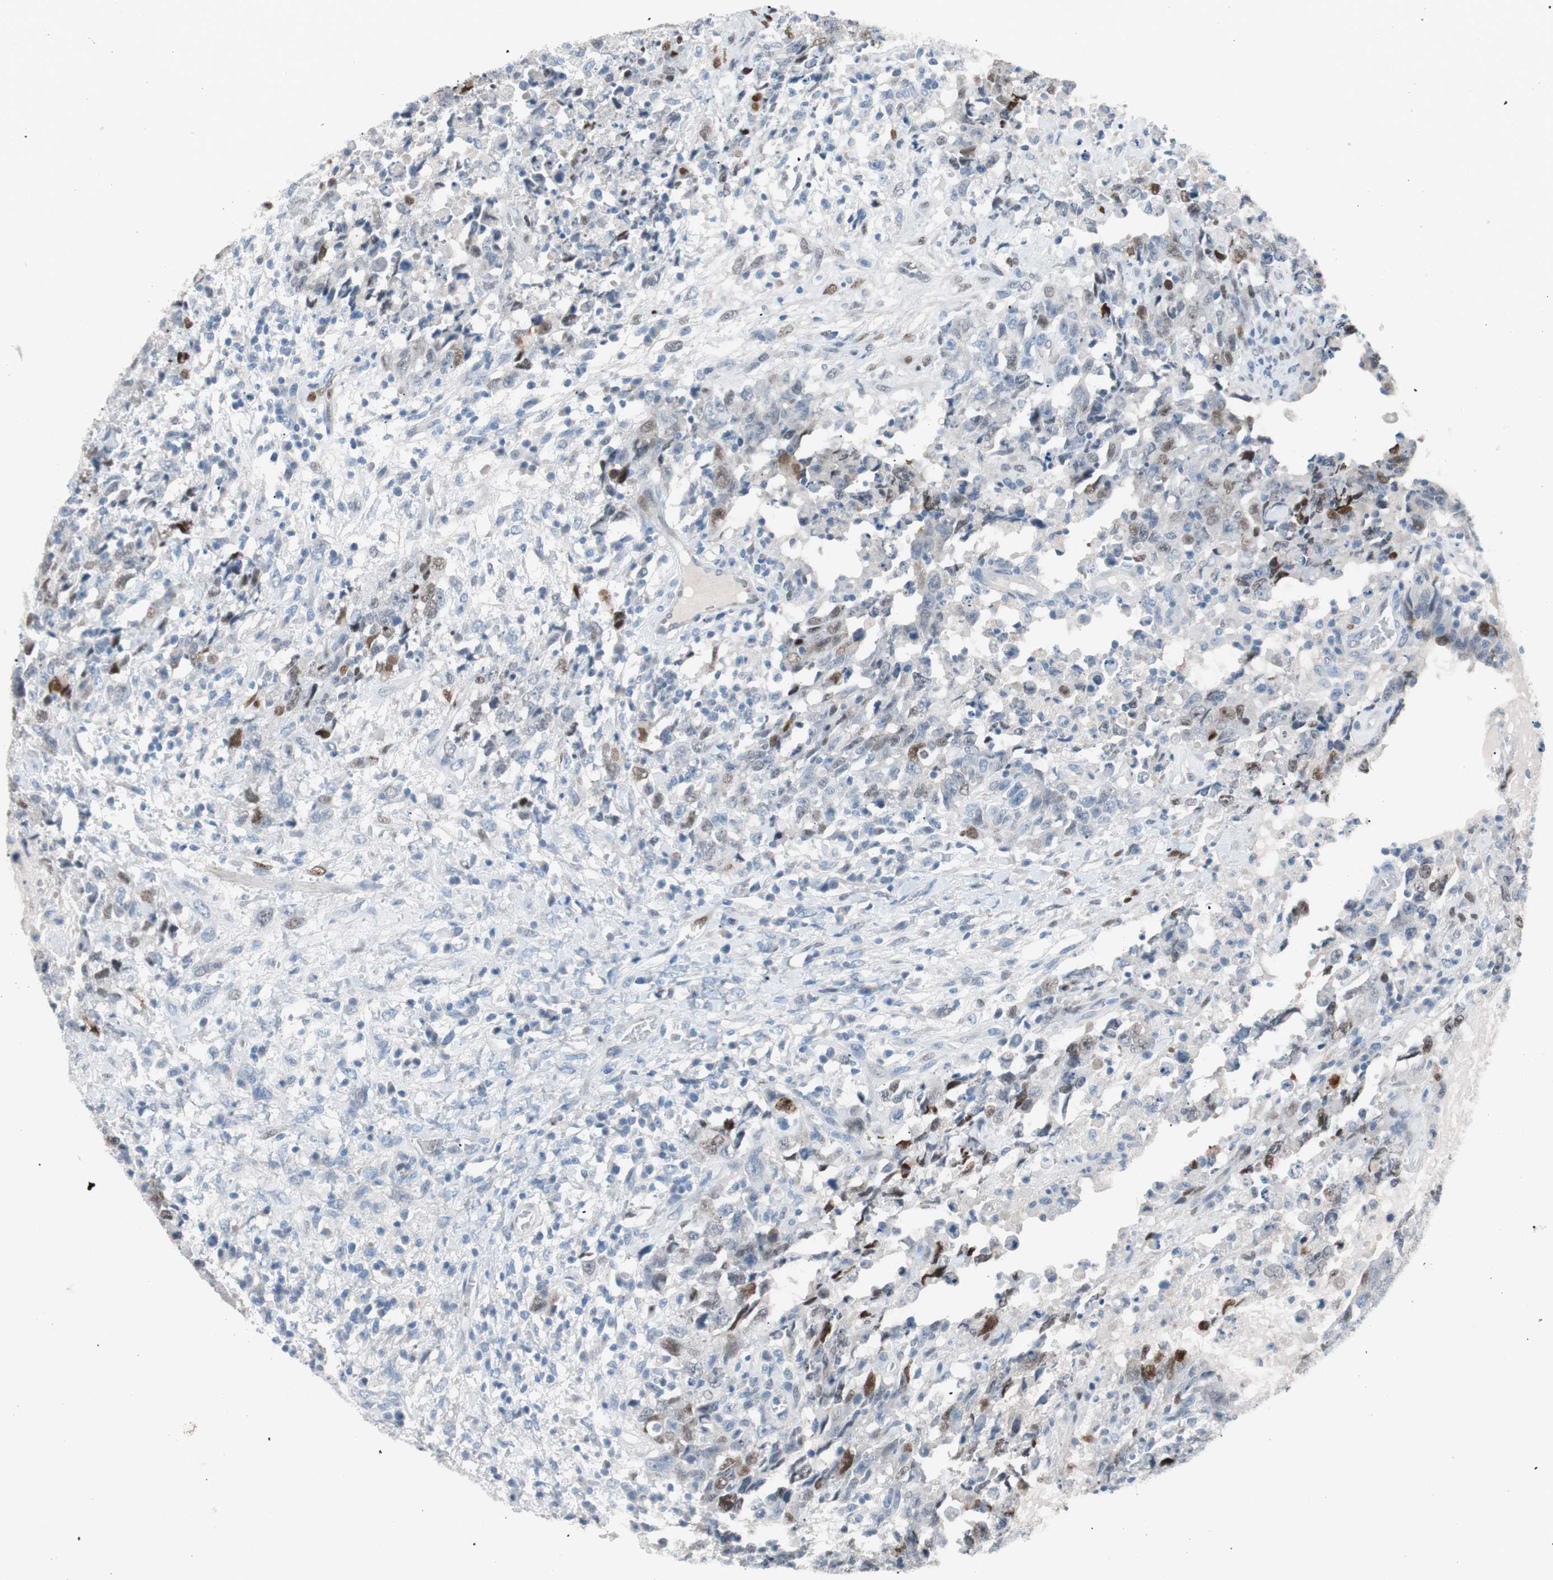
{"staining": {"intensity": "moderate", "quantity": "<25%", "location": "nuclear"}, "tissue": "testis cancer", "cell_type": "Tumor cells", "image_type": "cancer", "snomed": [{"axis": "morphology", "description": "Carcinoma, Embryonal, NOS"}, {"axis": "topography", "description": "Testis"}], "caption": "Protein expression analysis of testis cancer exhibits moderate nuclear expression in approximately <25% of tumor cells. The protein is stained brown, and the nuclei are stained in blue (DAB IHC with brightfield microscopy, high magnification).", "gene": "FOSL1", "patient": {"sex": "male", "age": 26}}